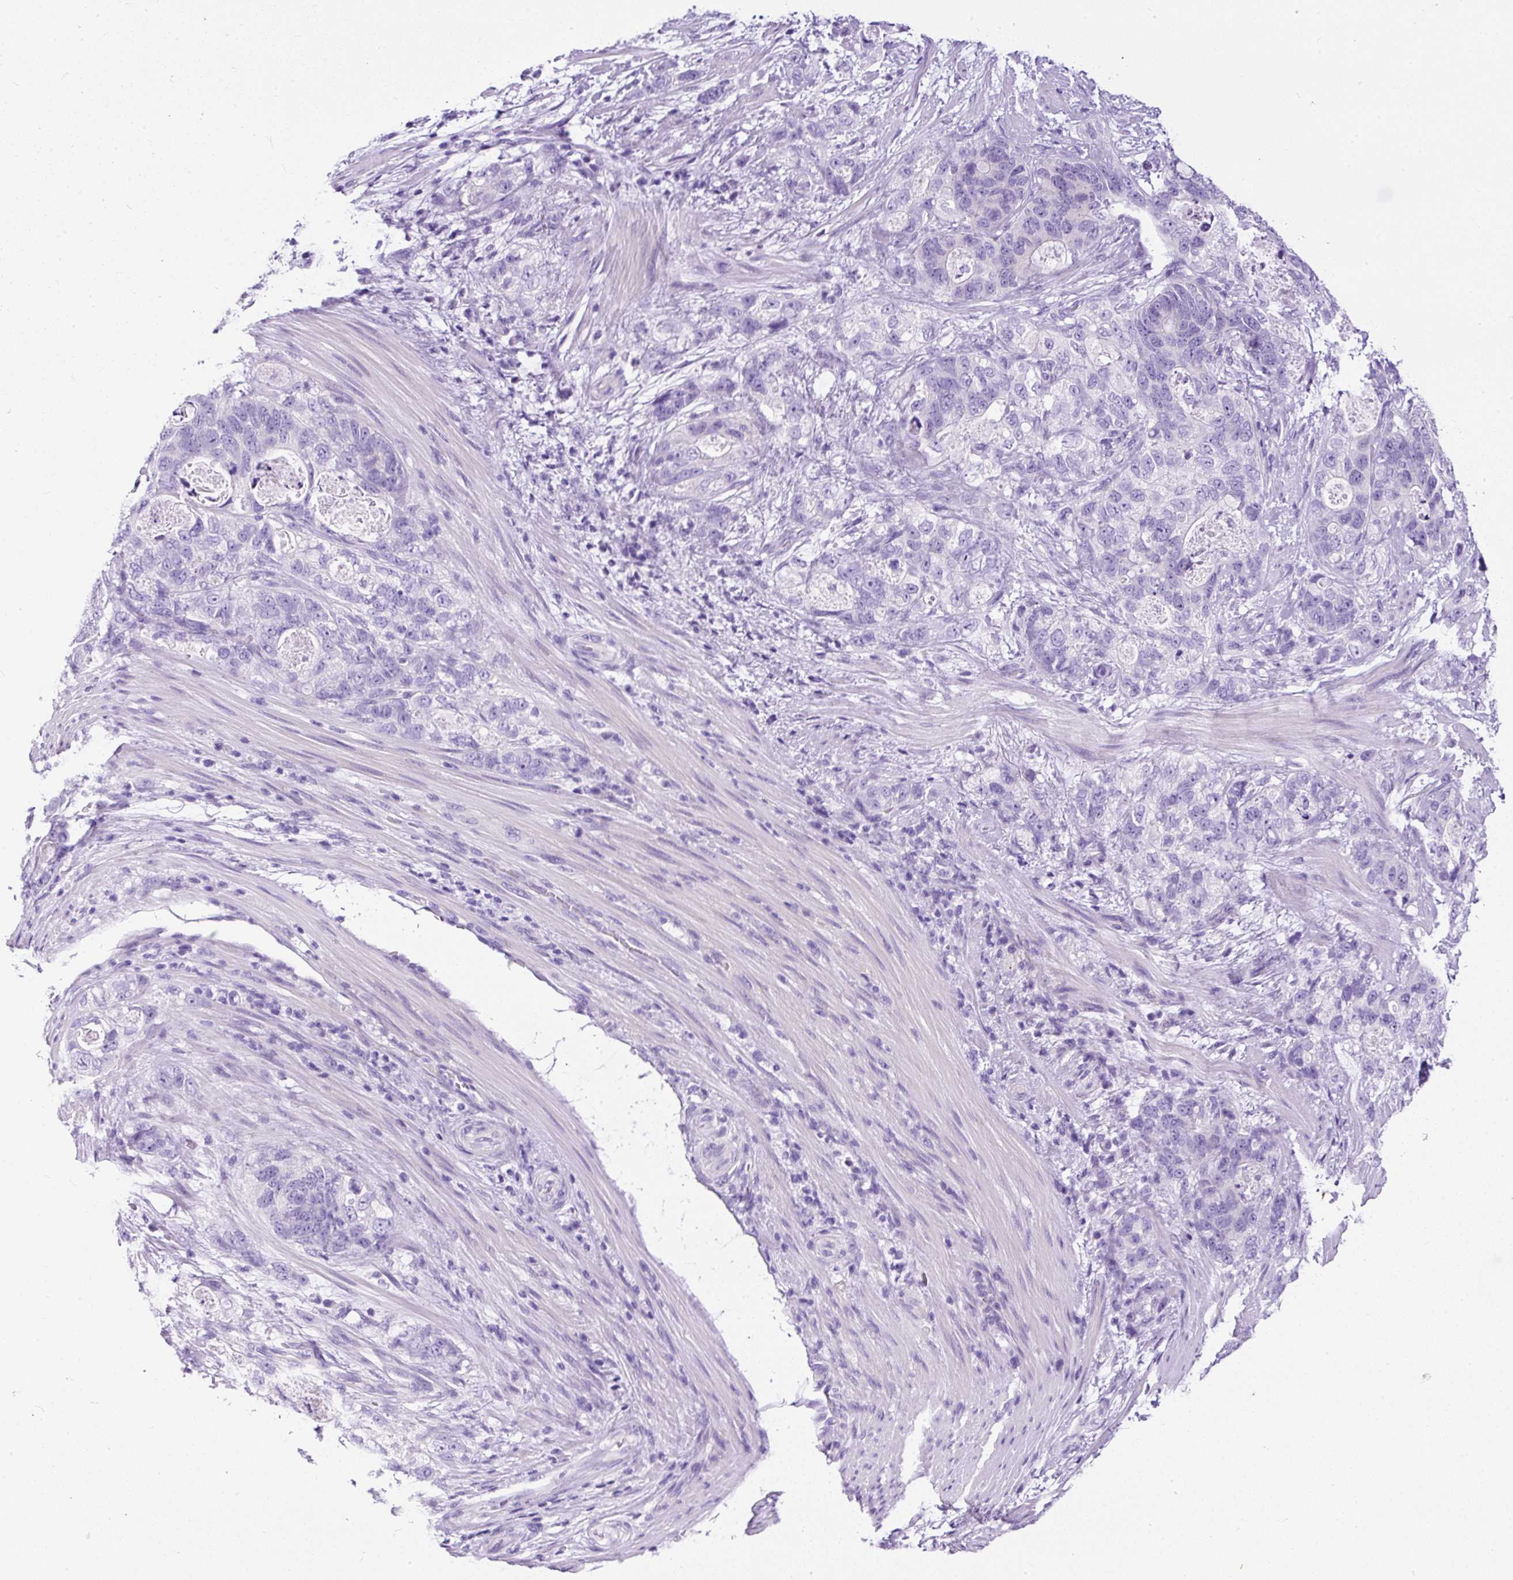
{"staining": {"intensity": "negative", "quantity": "none", "location": "none"}, "tissue": "stomach cancer", "cell_type": "Tumor cells", "image_type": "cancer", "snomed": [{"axis": "morphology", "description": "Normal tissue, NOS"}, {"axis": "morphology", "description": "Adenocarcinoma, NOS"}, {"axis": "topography", "description": "Stomach"}], "caption": "A high-resolution histopathology image shows immunohistochemistry staining of stomach cancer (adenocarcinoma), which displays no significant positivity in tumor cells. Nuclei are stained in blue.", "gene": "STOX2", "patient": {"sex": "female", "age": 89}}